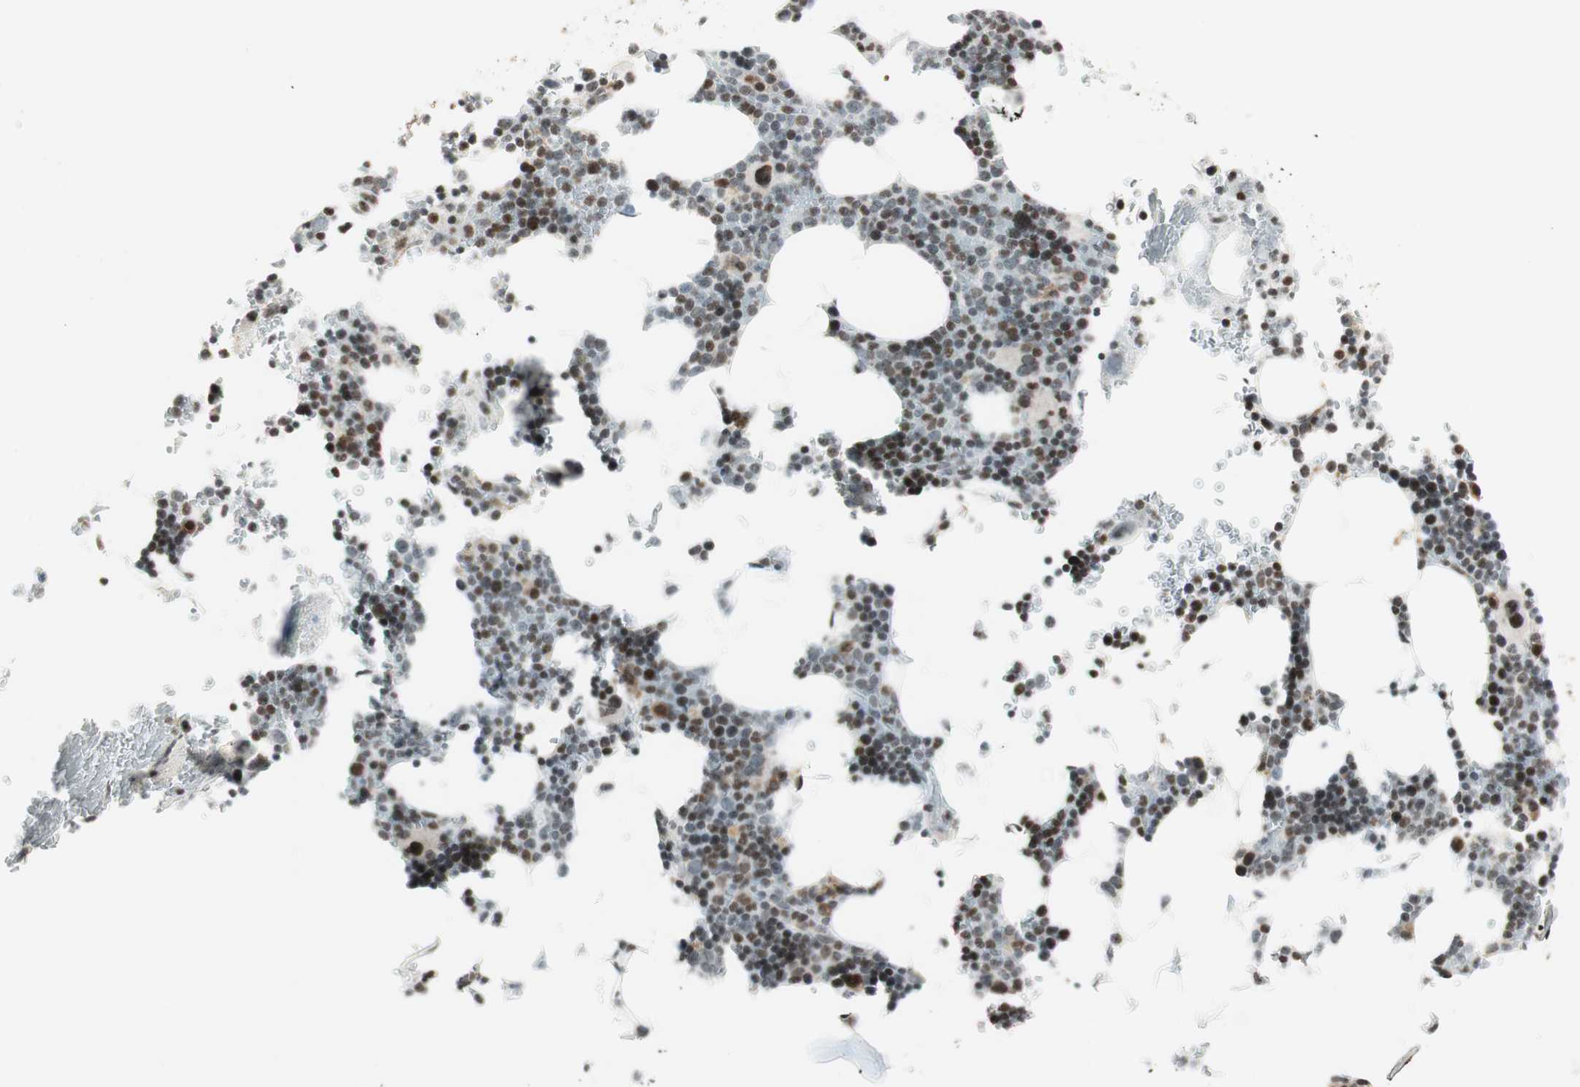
{"staining": {"intensity": "strong", "quantity": "25%-75%", "location": "nuclear"}, "tissue": "bone marrow", "cell_type": "Hematopoietic cells", "image_type": "normal", "snomed": [{"axis": "morphology", "description": "Normal tissue, NOS"}, {"axis": "topography", "description": "Bone marrow"}], "caption": "Protein expression by immunohistochemistry (IHC) exhibits strong nuclear staining in approximately 25%-75% of hematopoietic cells in unremarkable bone marrow. Using DAB (brown) and hematoxylin (blue) stains, captured at high magnification using brightfield microscopy.", "gene": "TPT1", "patient": {"sex": "female", "age": 73}}